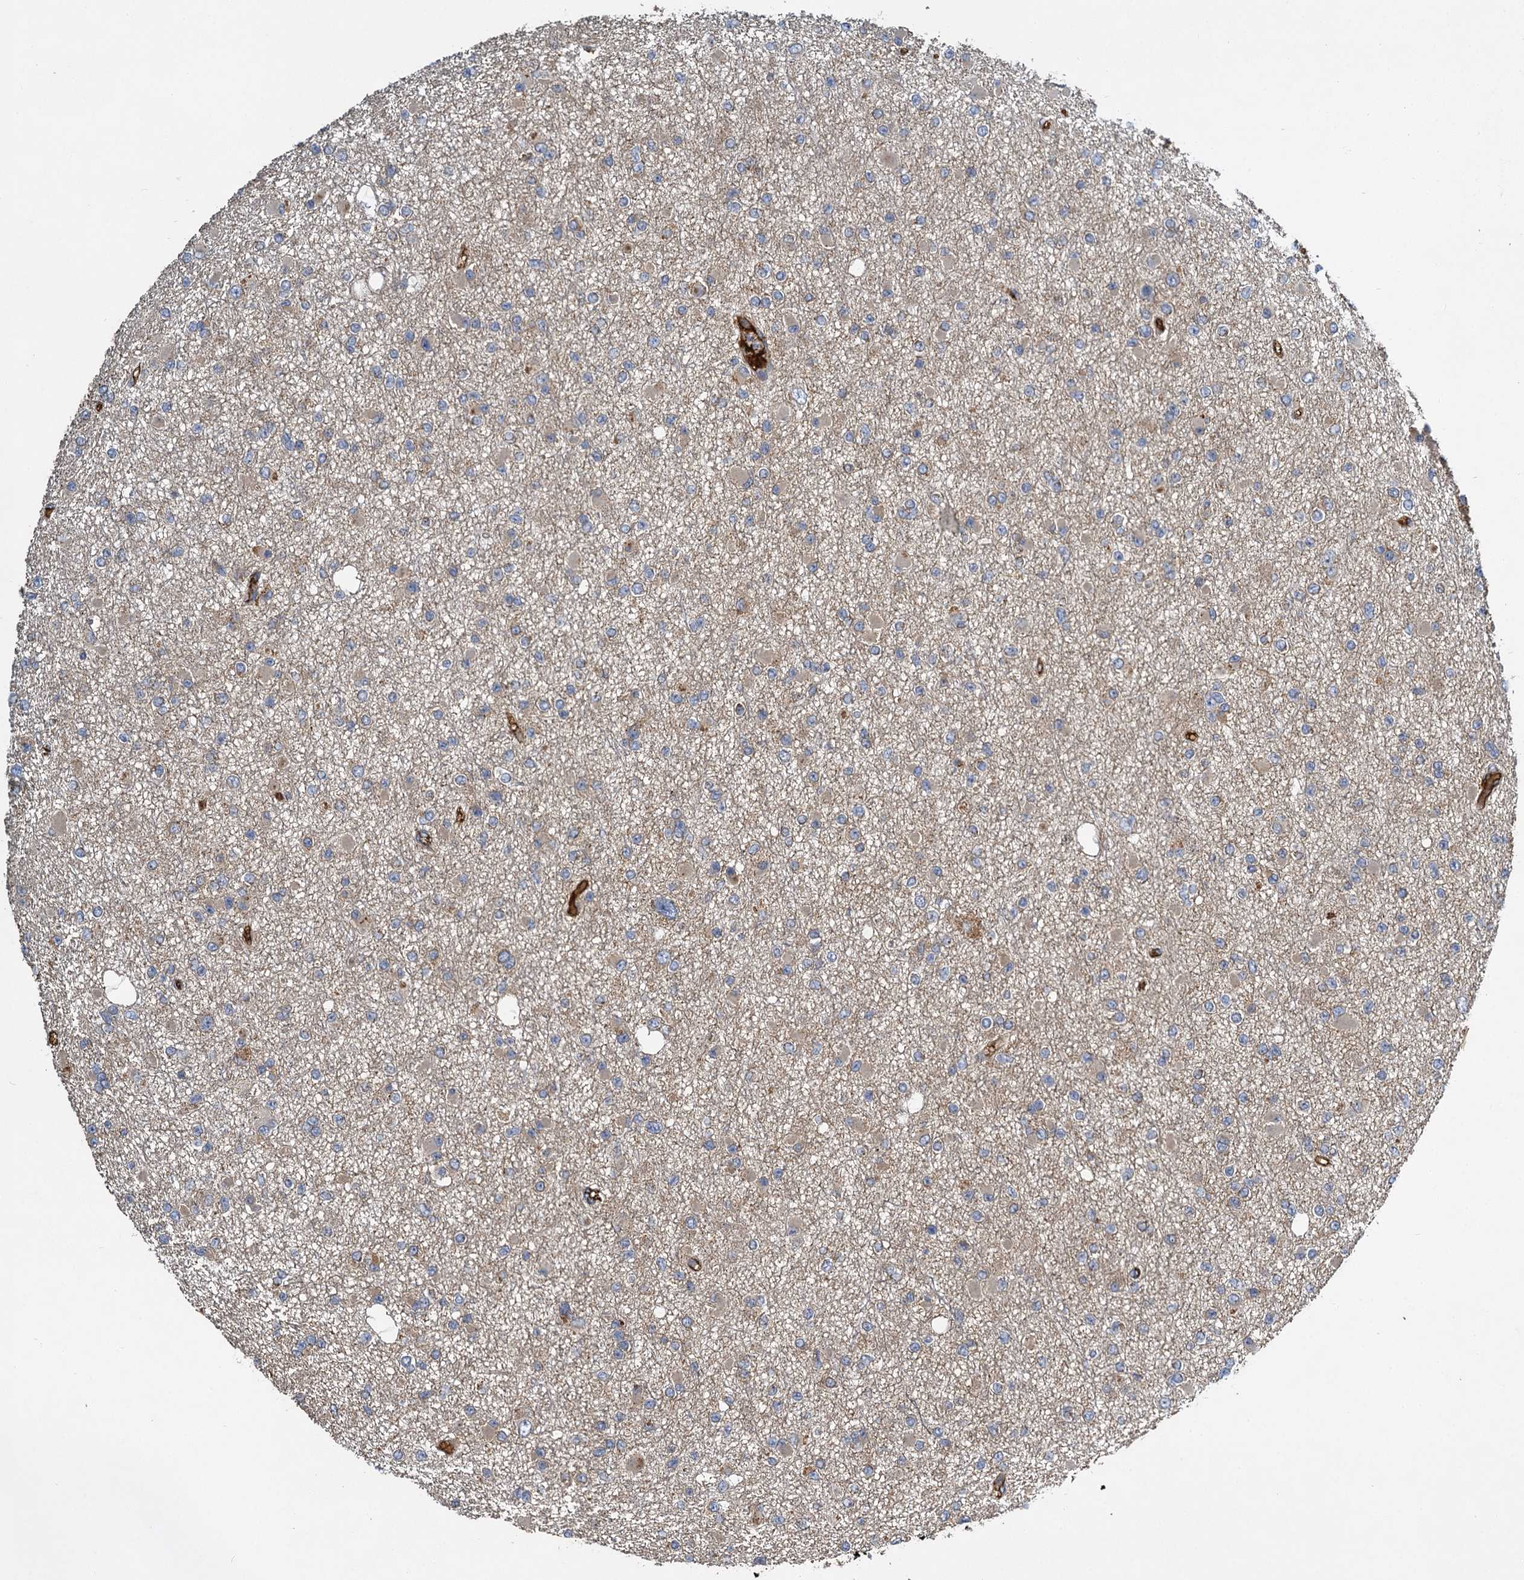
{"staining": {"intensity": "weak", "quantity": "<25%", "location": "cytoplasmic/membranous"}, "tissue": "glioma", "cell_type": "Tumor cells", "image_type": "cancer", "snomed": [{"axis": "morphology", "description": "Glioma, malignant, Low grade"}, {"axis": "topography", "description": "Brain"}], "caption": "Tumor cells show no significant protein positivity in malignant glioma (low-grade).", "gene": "BCS1L", "patient": {"sex": "female", "age": 22}}